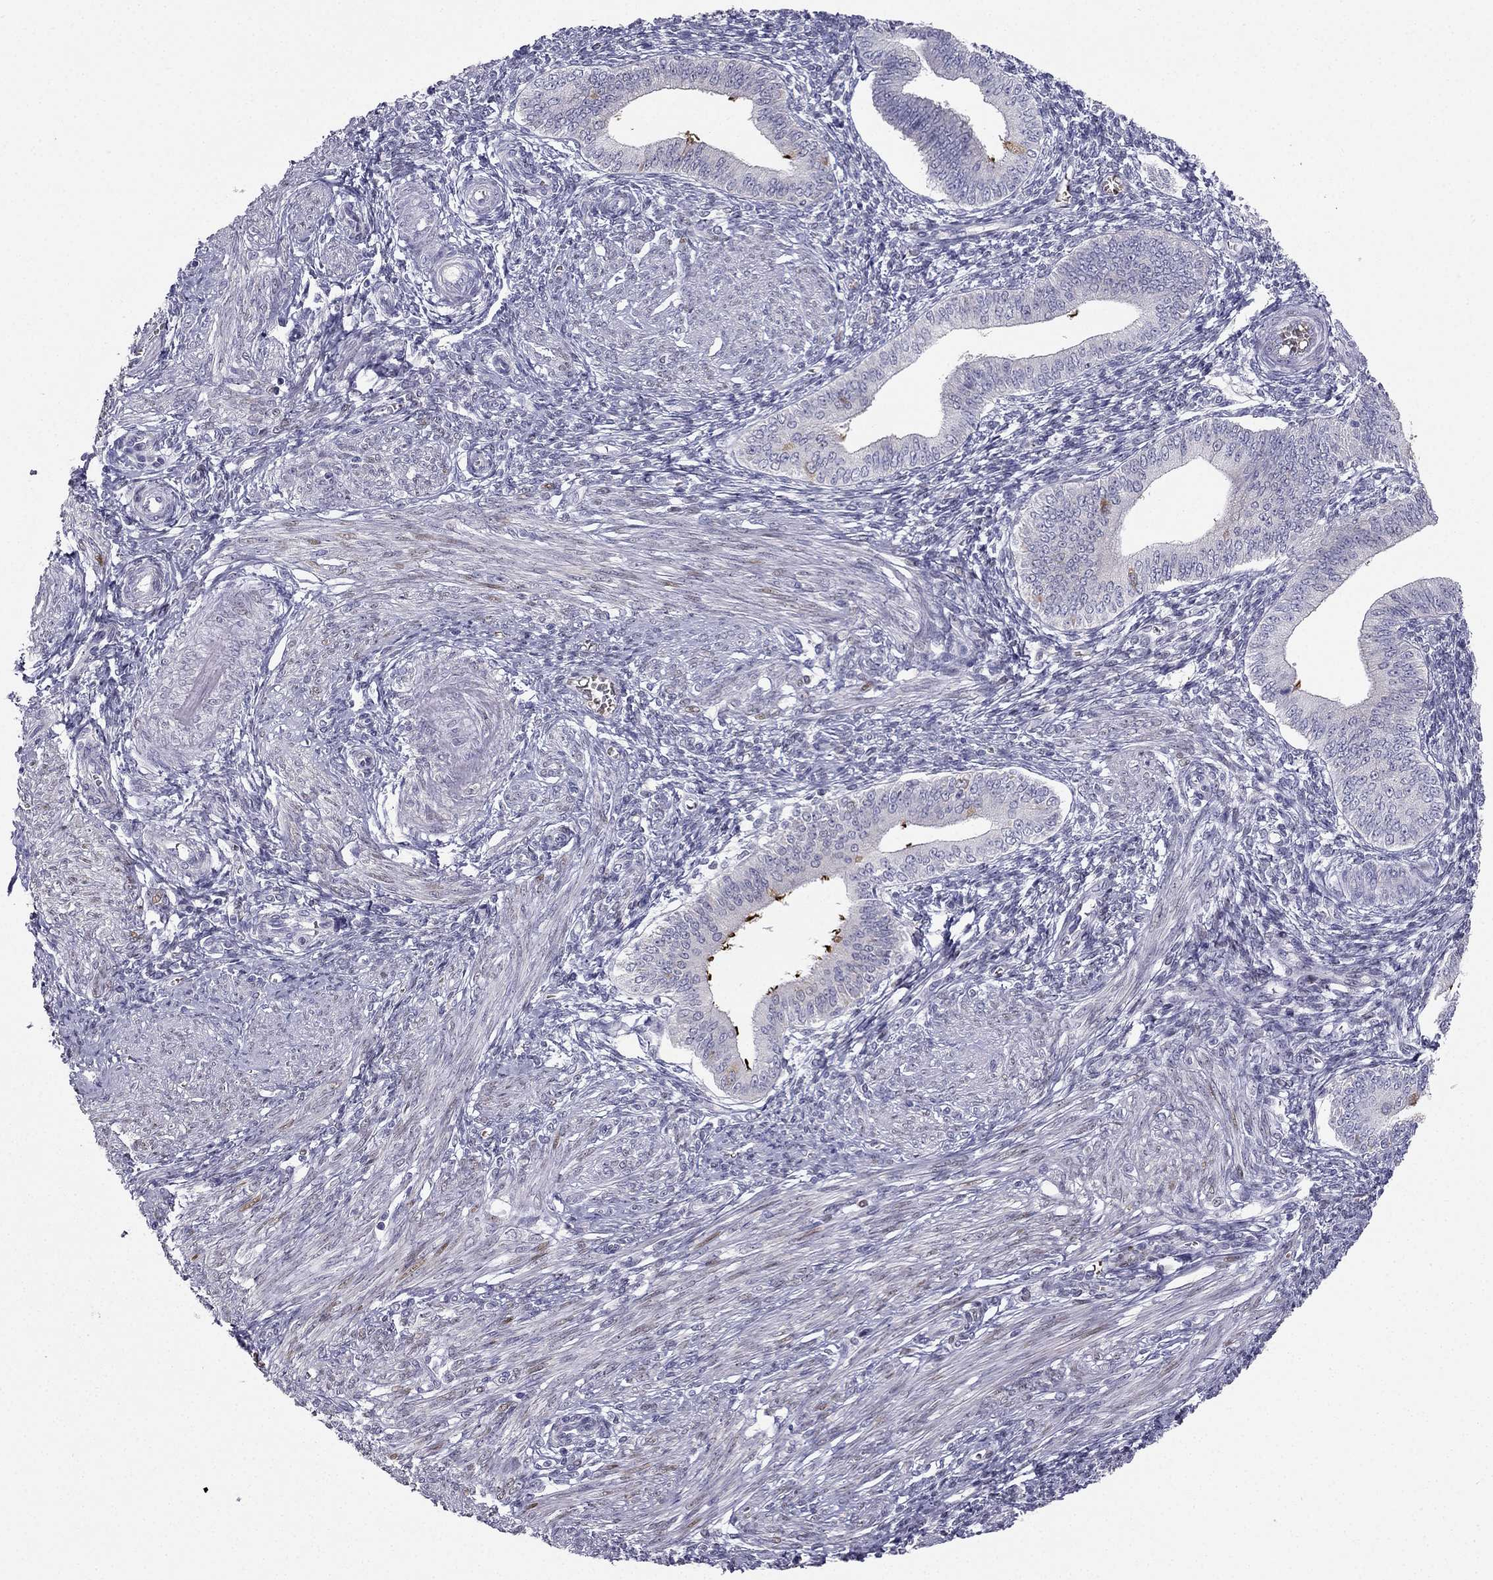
{"staining": {"intensity": "negative", "quantity": "none", "location": "none"}, "tissue": "endometrium", "cell_type": "Cells in endometrial stroma", "image_type": "normal", "snomed": [{"axis": "morphology", "description": "Normal tissue, NOS"}, {"axis": "topography", "description": "Endometrium"}], "caption": "Immunohistochemistry (IHC) micrograph of benign human endometrium stained for a protein (brown), which reveals no expression in cells in endometrial stroma.", "gene": "RSPH14", "patient": {"sex": "female", "age": 42}}